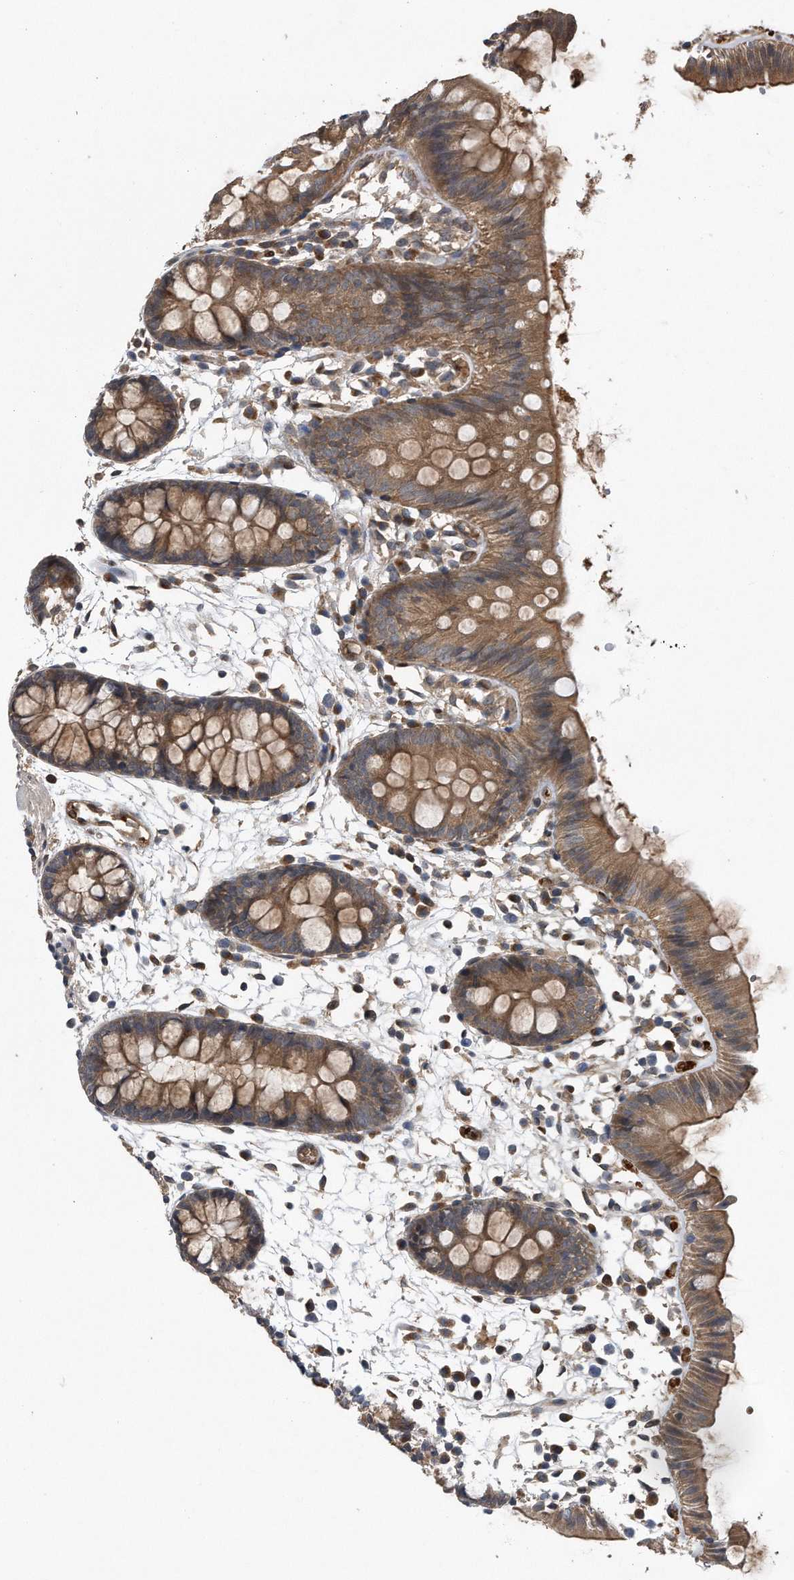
{"staining": {"intensity": "moderate", "quantity": ">75%", "location": "cytoplasmic/membranous"}, "tissue": "colon", "cell_type": "Endothelial cells", "image_type": "normal", "snomed": [{"axis": "morphology", "description": "Normal tissue, NOS"}, {"axis": "topography", "description": "Colon"}], "caption": "High-power microscopy captured an immunohistochemistry (IHC) micrograph of unremarkable colon, revealing moderate cytoplasmic/membranous staining in approximately >75% of endothelial cells.", "gene": "ZNF79", "patient": {"sex": "male", "age": 56}}